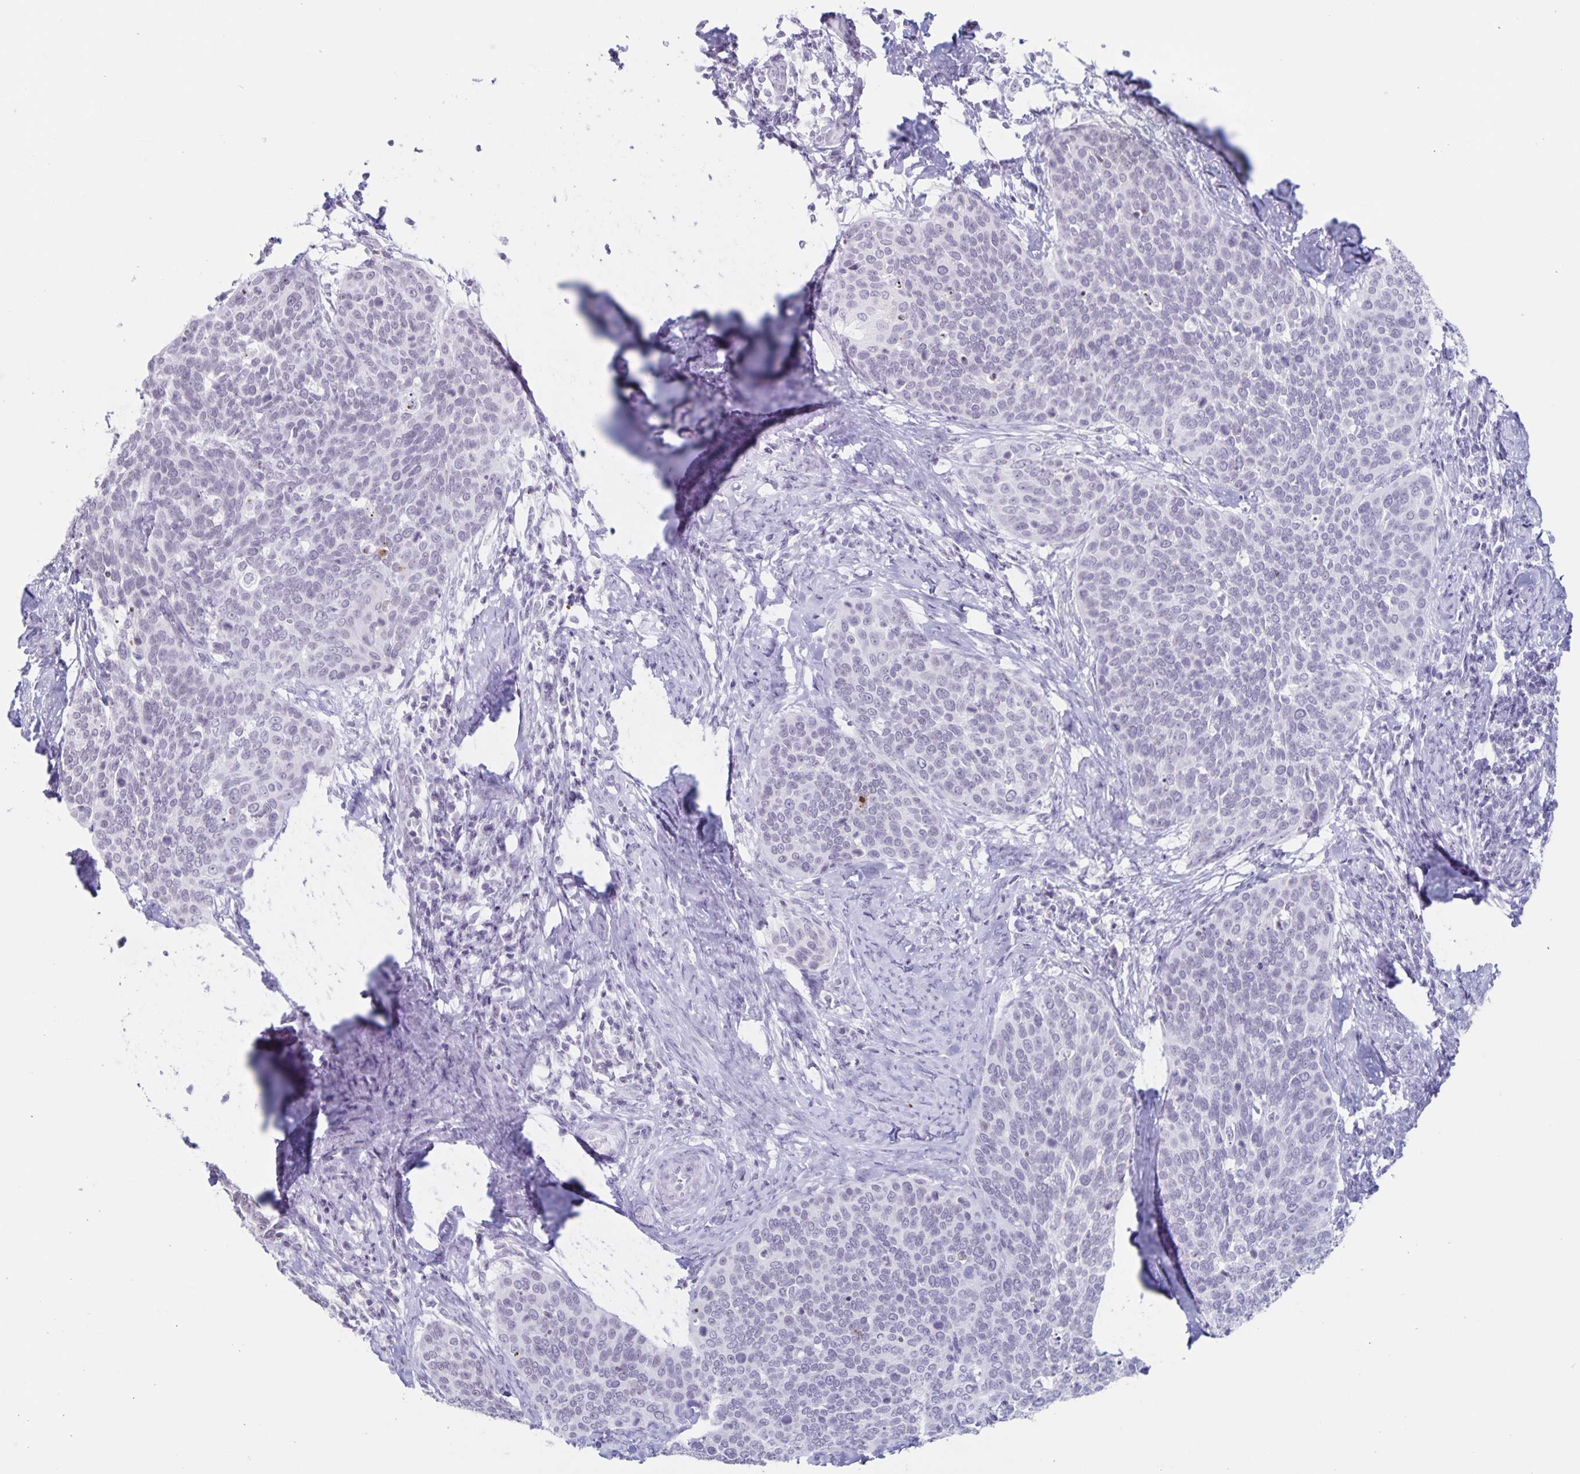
{"staining": {"intensity": "negative", "quantity": "none", "location": "none"}, "tissue": "cervical cancer", "cell_type": "Tumor cells", "image_type": "cancer", "snomed": [{"axis": "morphology", "description": "Squamous cell carcinoma, NOS"}, {"axis": "topography", "description": "Cervix"}], "caption": "Immunohistochemical staining of human cervical cancer exhibits no significant staining in tumor cells.", "gene": "LCE6A", "patient": {"sex": "female", "age": 69}}